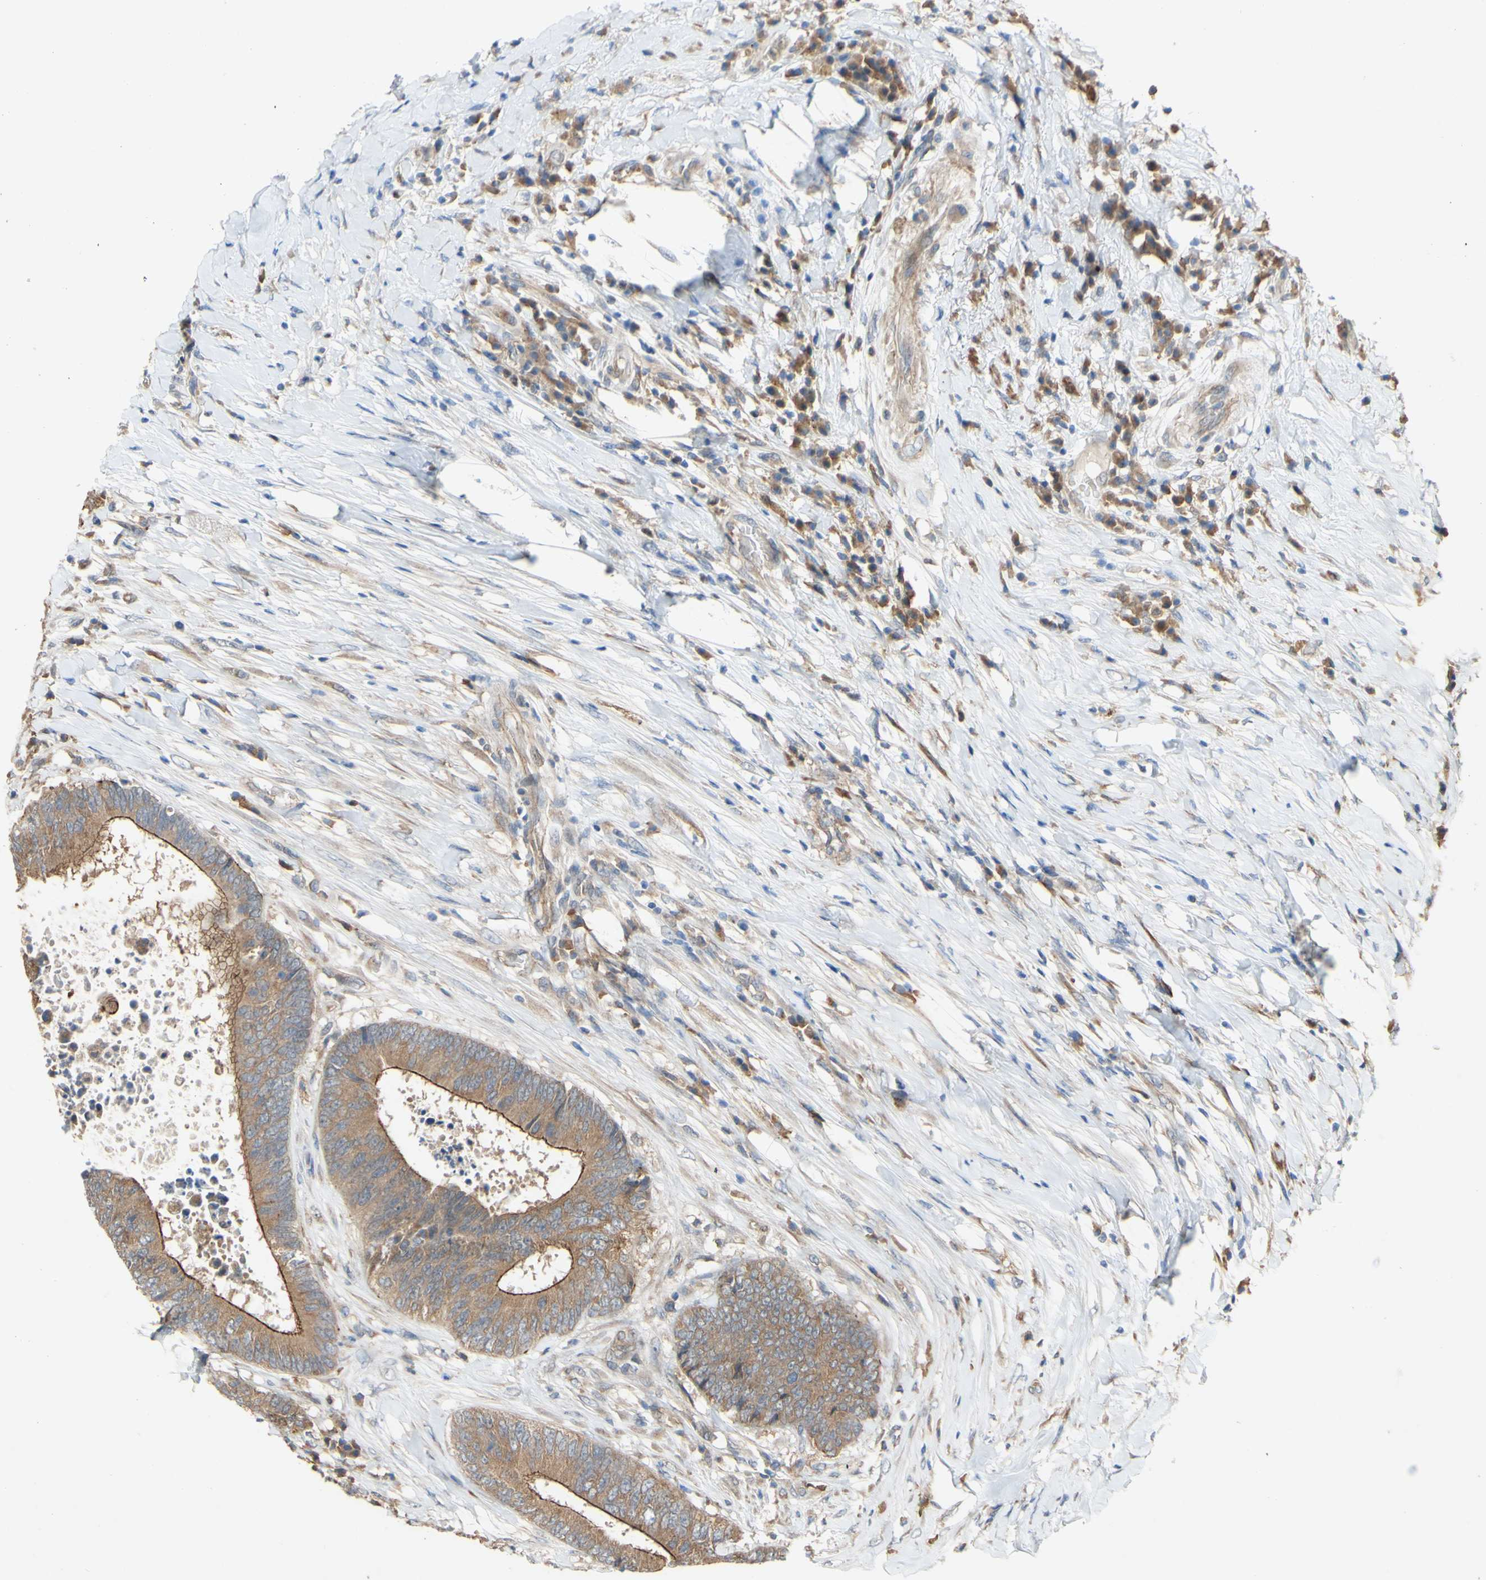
{"staining": {"intensity": "moderate", "quantity": ">75%", "location": "cytoplasmic/membranous"}, "tissue": "colorectal cancer", "cell_type": "Tumor cells", "image_type": "cancer", "snomed": [{"axis": "morphology", "description": "Adenocarcinoma, NOS"}, {"axis": "topography", "description": "Rectum"}], "caption": "A medium amount of moderate cytoplasmic/membranous staining is seen in approximately >75% of tumor cells in adenocarcinoma (colorectal) tissue.", "gene": "PDGFB", "patient": {"sex": "male", "age": 72}}